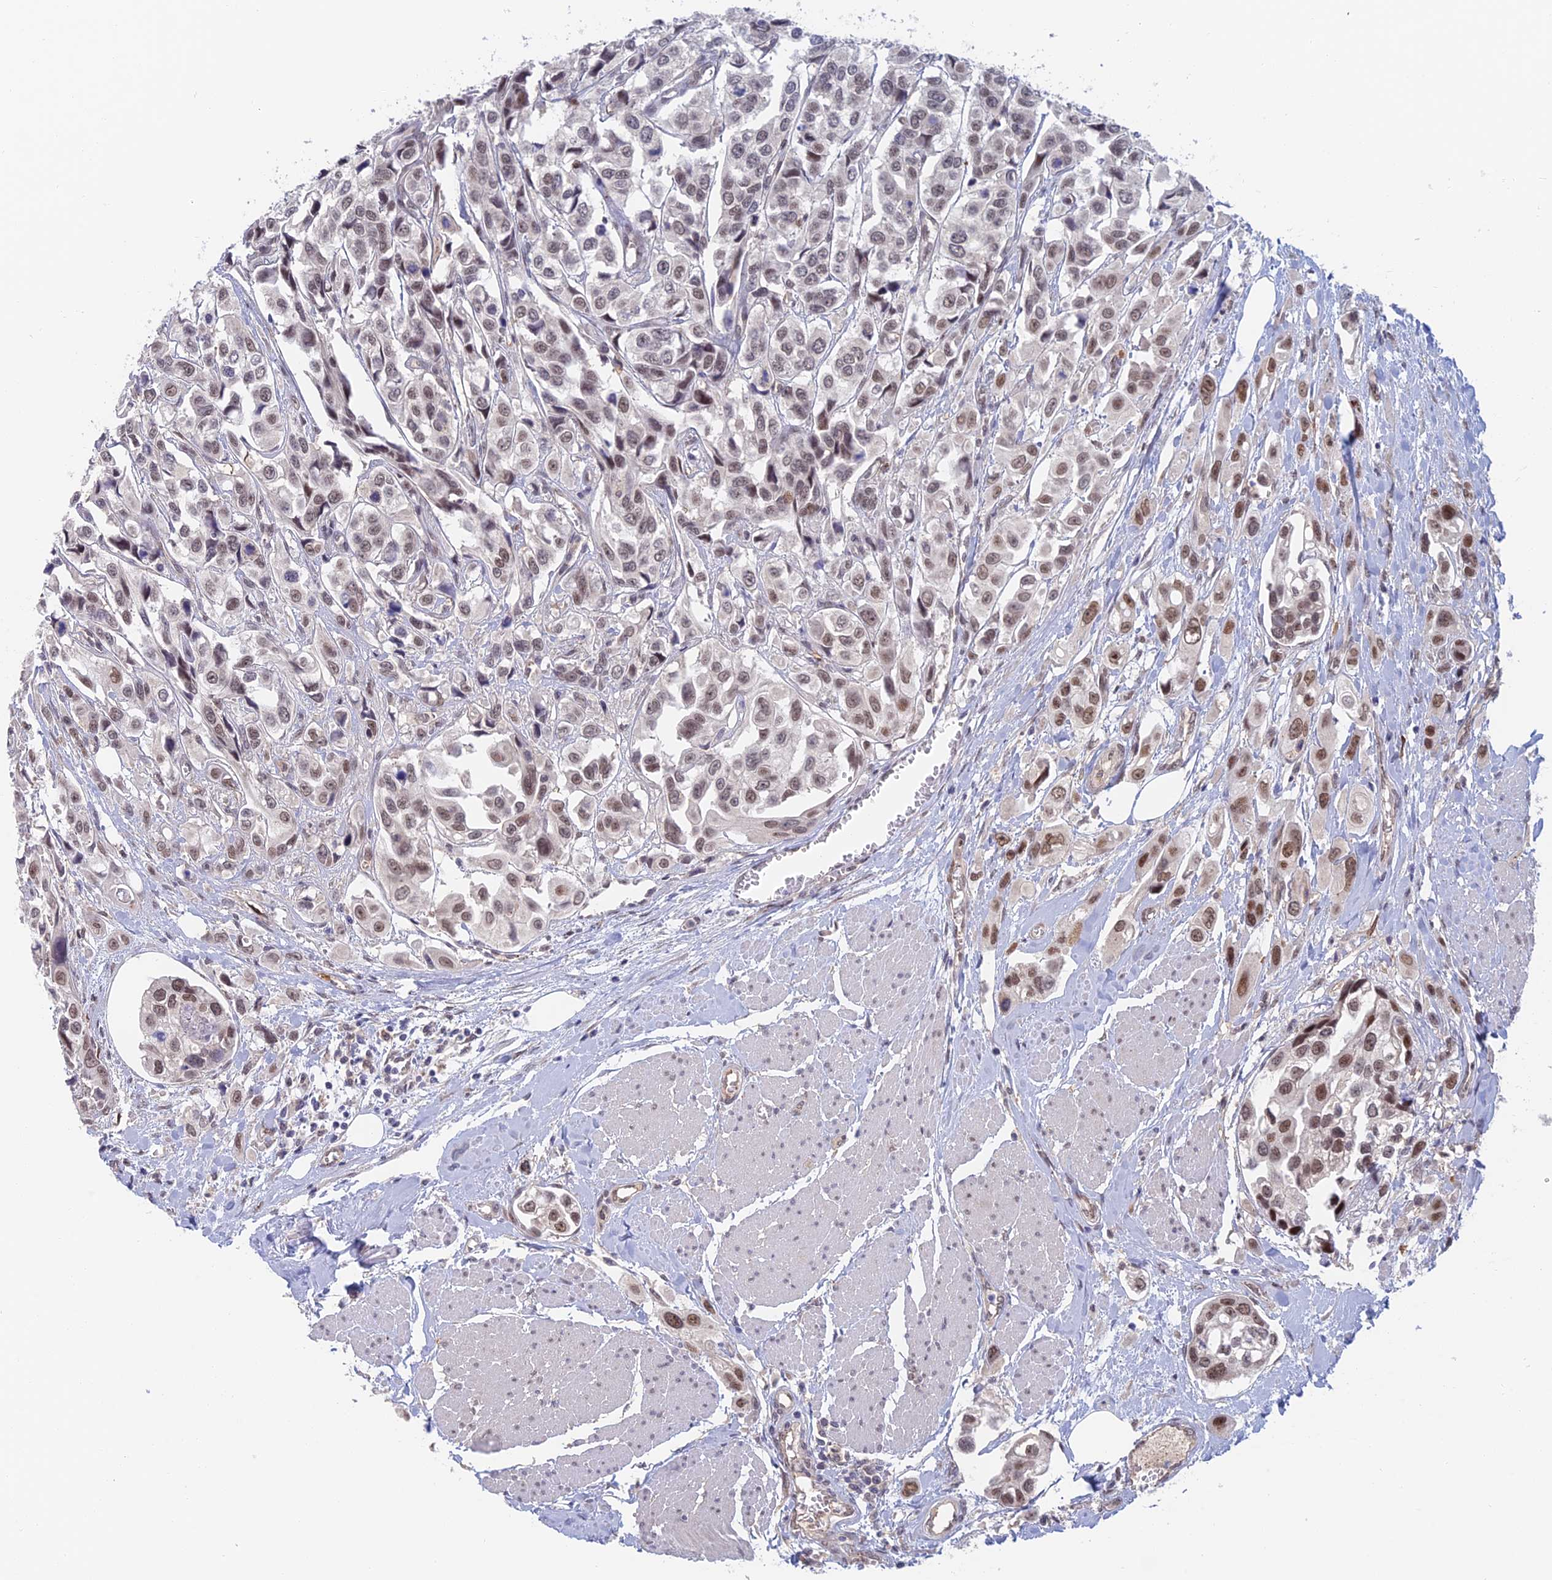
{"staining": {"intensity": "moderate", "quantity": ">75%", "location": "nuclear"}, "tissue": "urothelial cancer", "cell_type": "Tumor cells", "image_type": "cancer", "snomed": [{"axis": "morphology", "description": "Urothelial carcinoma, High grade"}, {"axis": "topography", "description": "Urinary bladder"}], "caption": "A brown stain labels moderate nuclear expression of a protein in high-grade urothelial carcinoma tumor cells.", "gene": "ZUP1", "patient": {"sex": "male", "age": 67}}